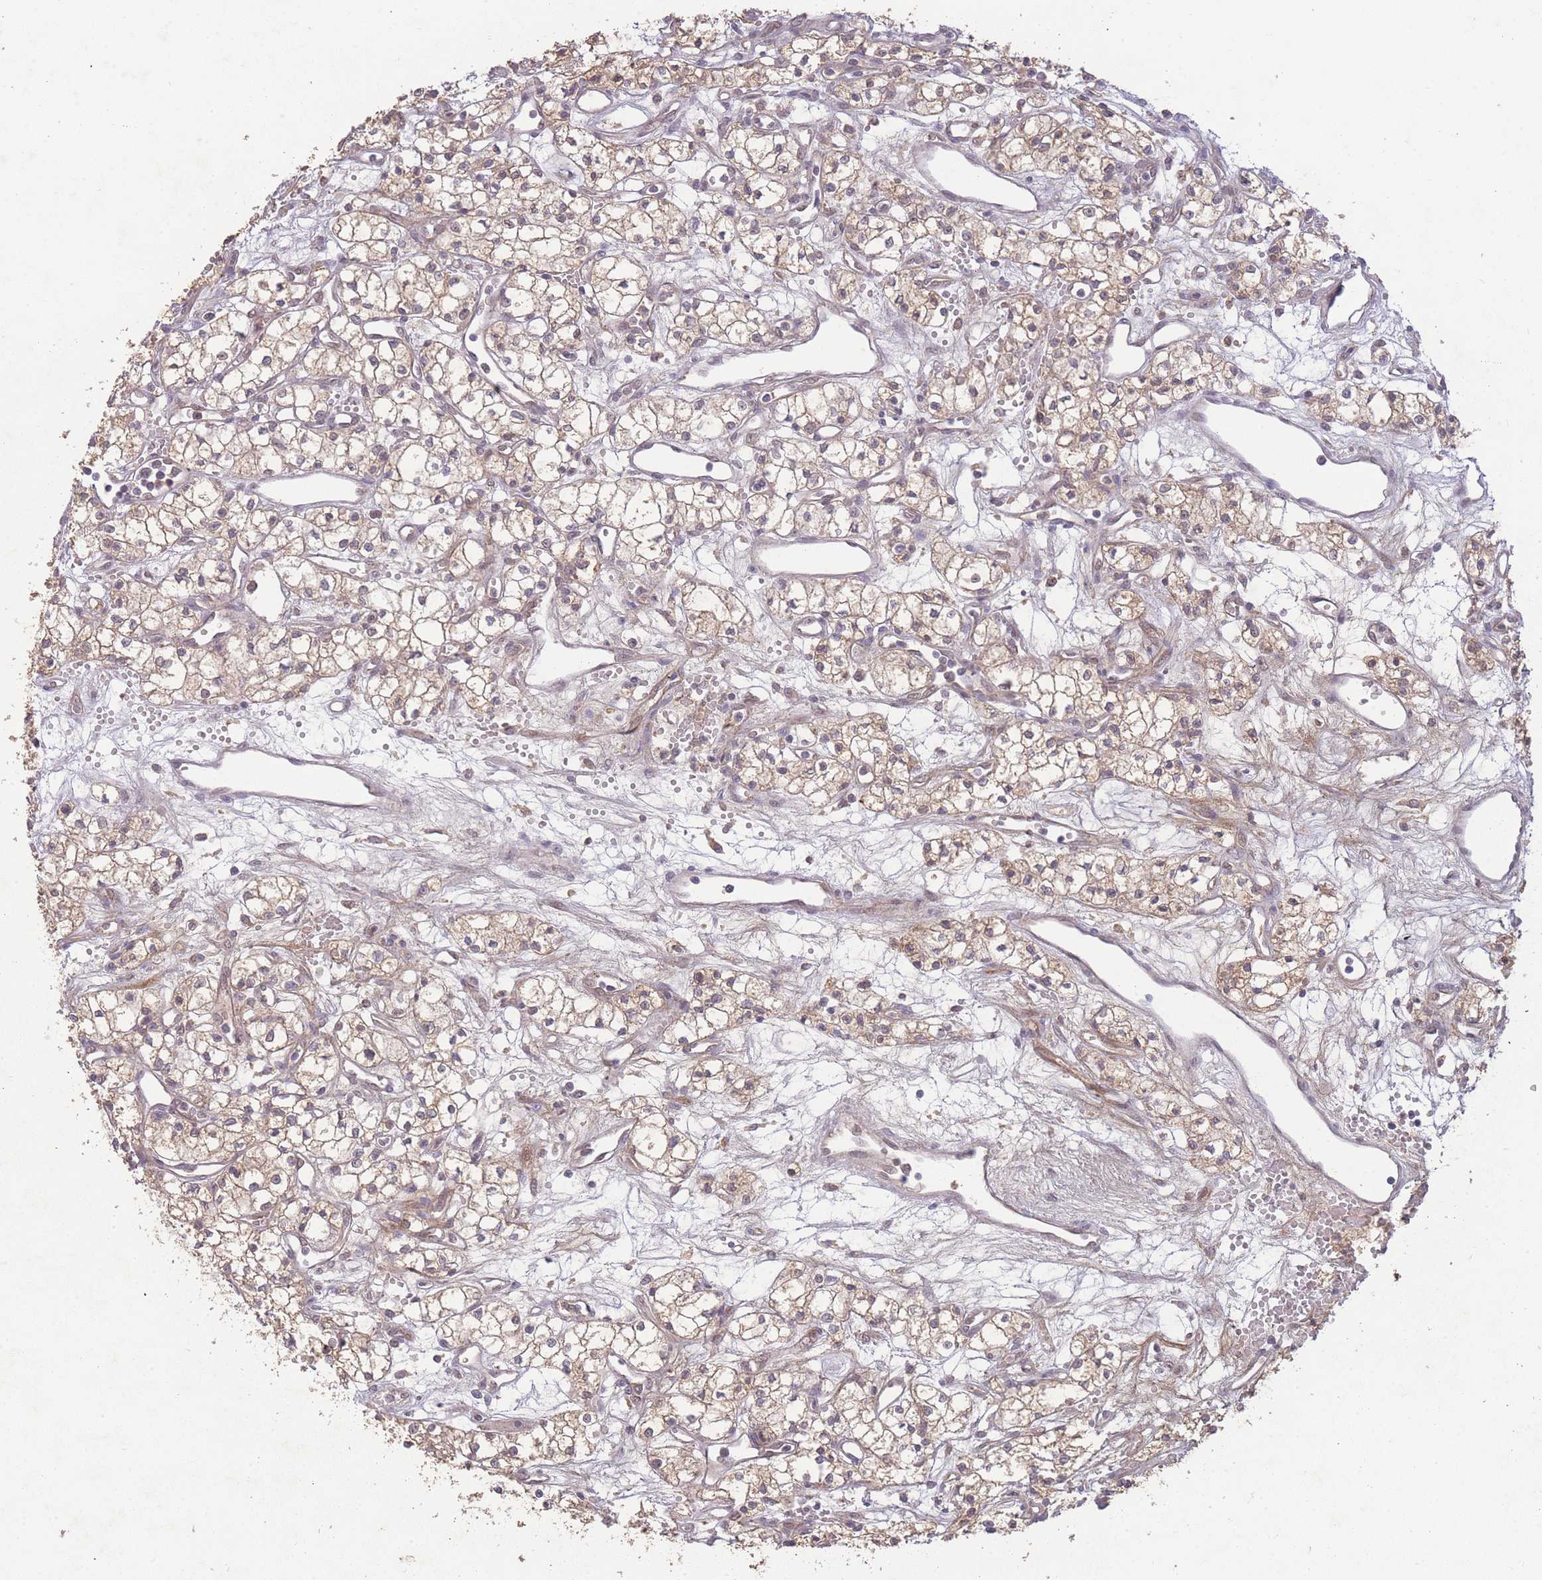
{"staining": {"intensity": "weak", "quantity": "25%-75%", "location": "cytoplasmic/membranous,nuclear"}, "tissue": "renal cancer", "cell_type": "Tumor cells", "image_type": "cancer", "snomed": [{"axis": "morphology", "description": "Adenocarcinoma, NOS"}, {"axis": "topography", "description": "Kidney"}], "caption": "DAB immunohistochemical staining of renal cancer displays weak cytoplasmic/membranous and nuclear protein expression in approximately 25%-75% of tumor cells.", "gene": "RNF144B", "patient": {"sex": "male", "age": 59}}